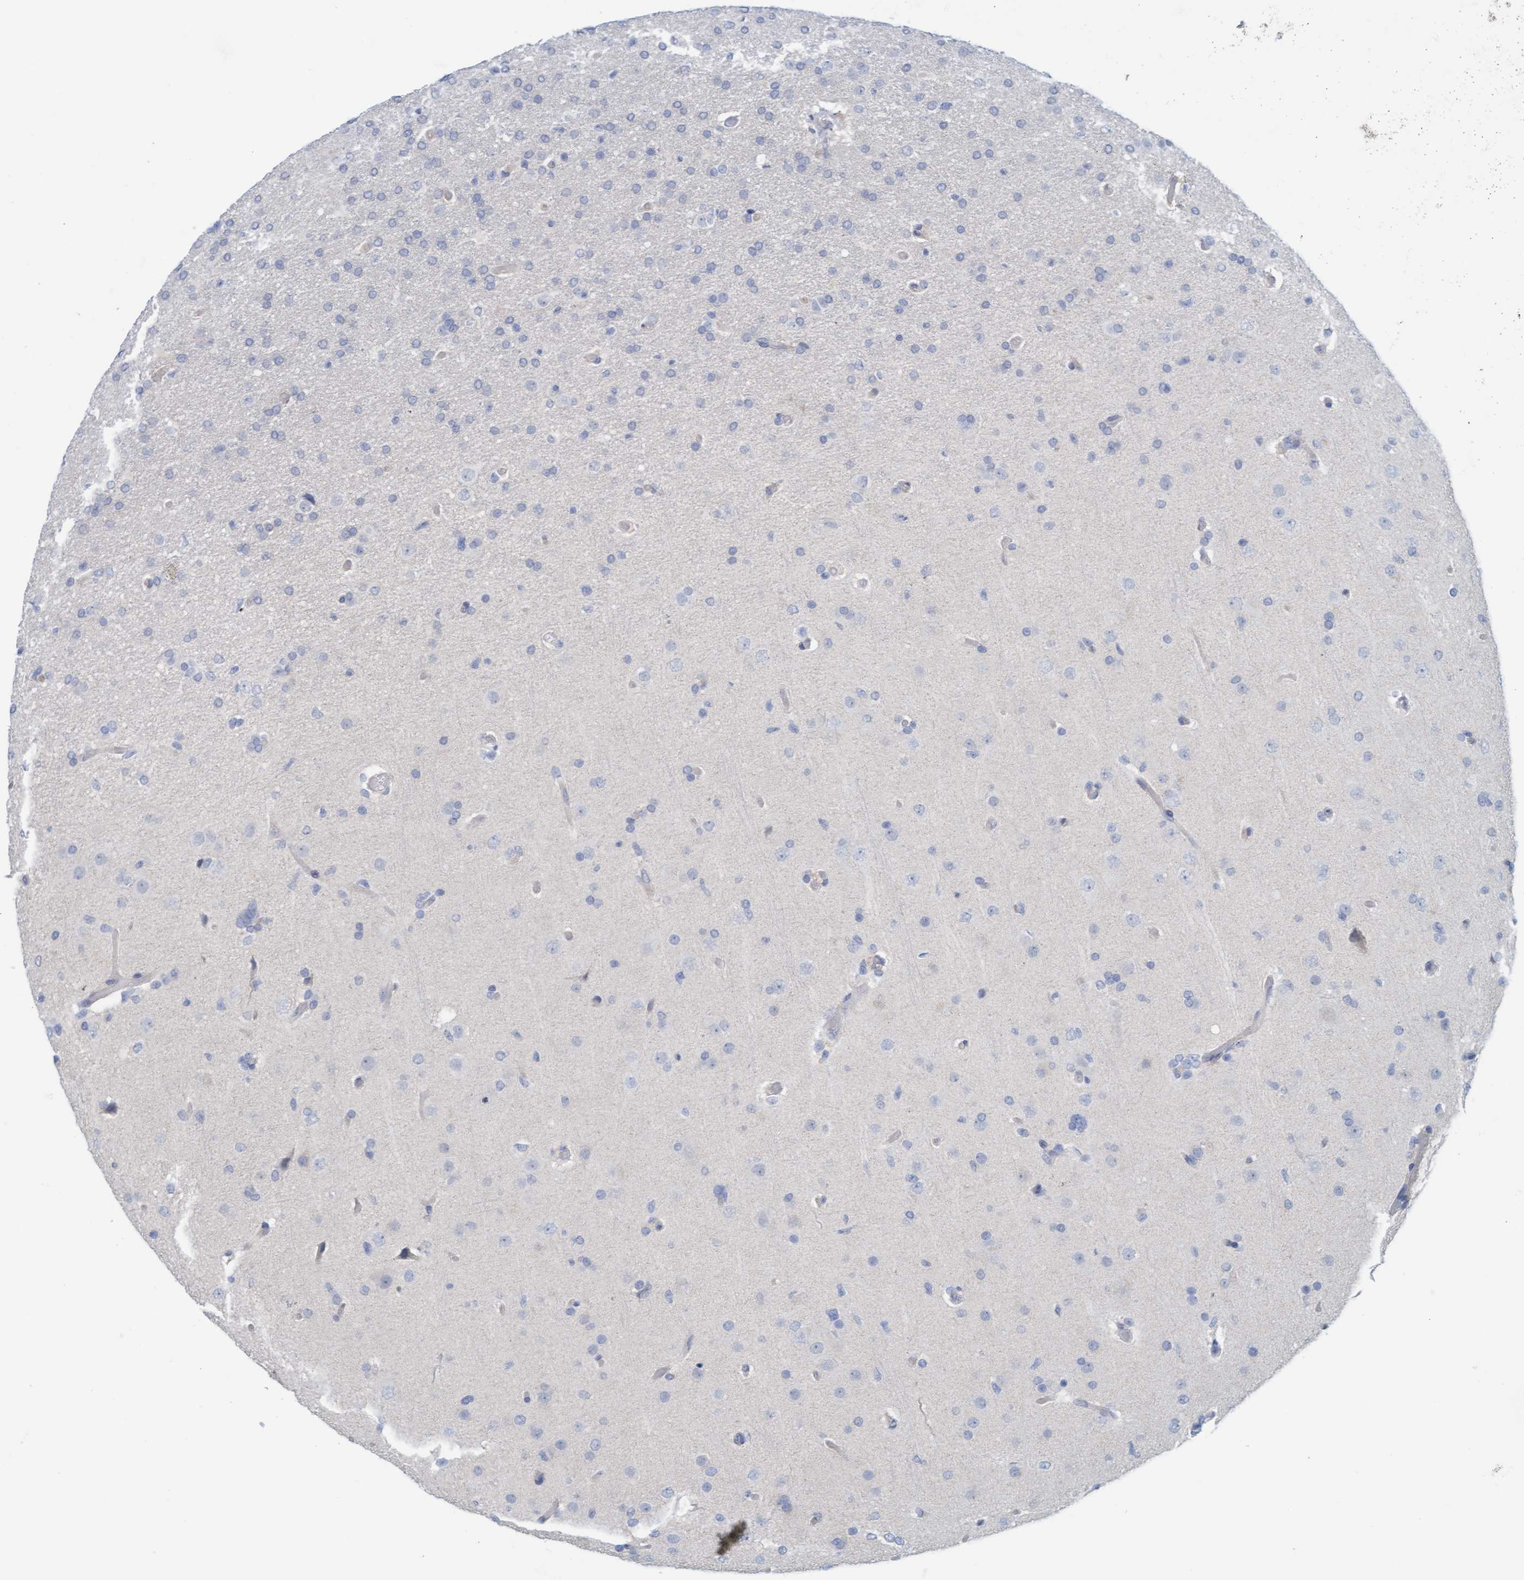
{"staining": {"intensity": "negative", "quantity": "none", "location": "none"}, "tissue": "glioma", "cell_type": "Tumor cells", "image_type": "cancer", "snomed": [{"axis": "morphology", "description": "Glioma, malignant, High grade"}, {"axis": "topography", "description": "Brain"}], "caption": "The photomicrograph demonstrates no staining of tumor cells in glioma.", "gene": "CPA3", "patient": {"sex": "male", "age": 33}}